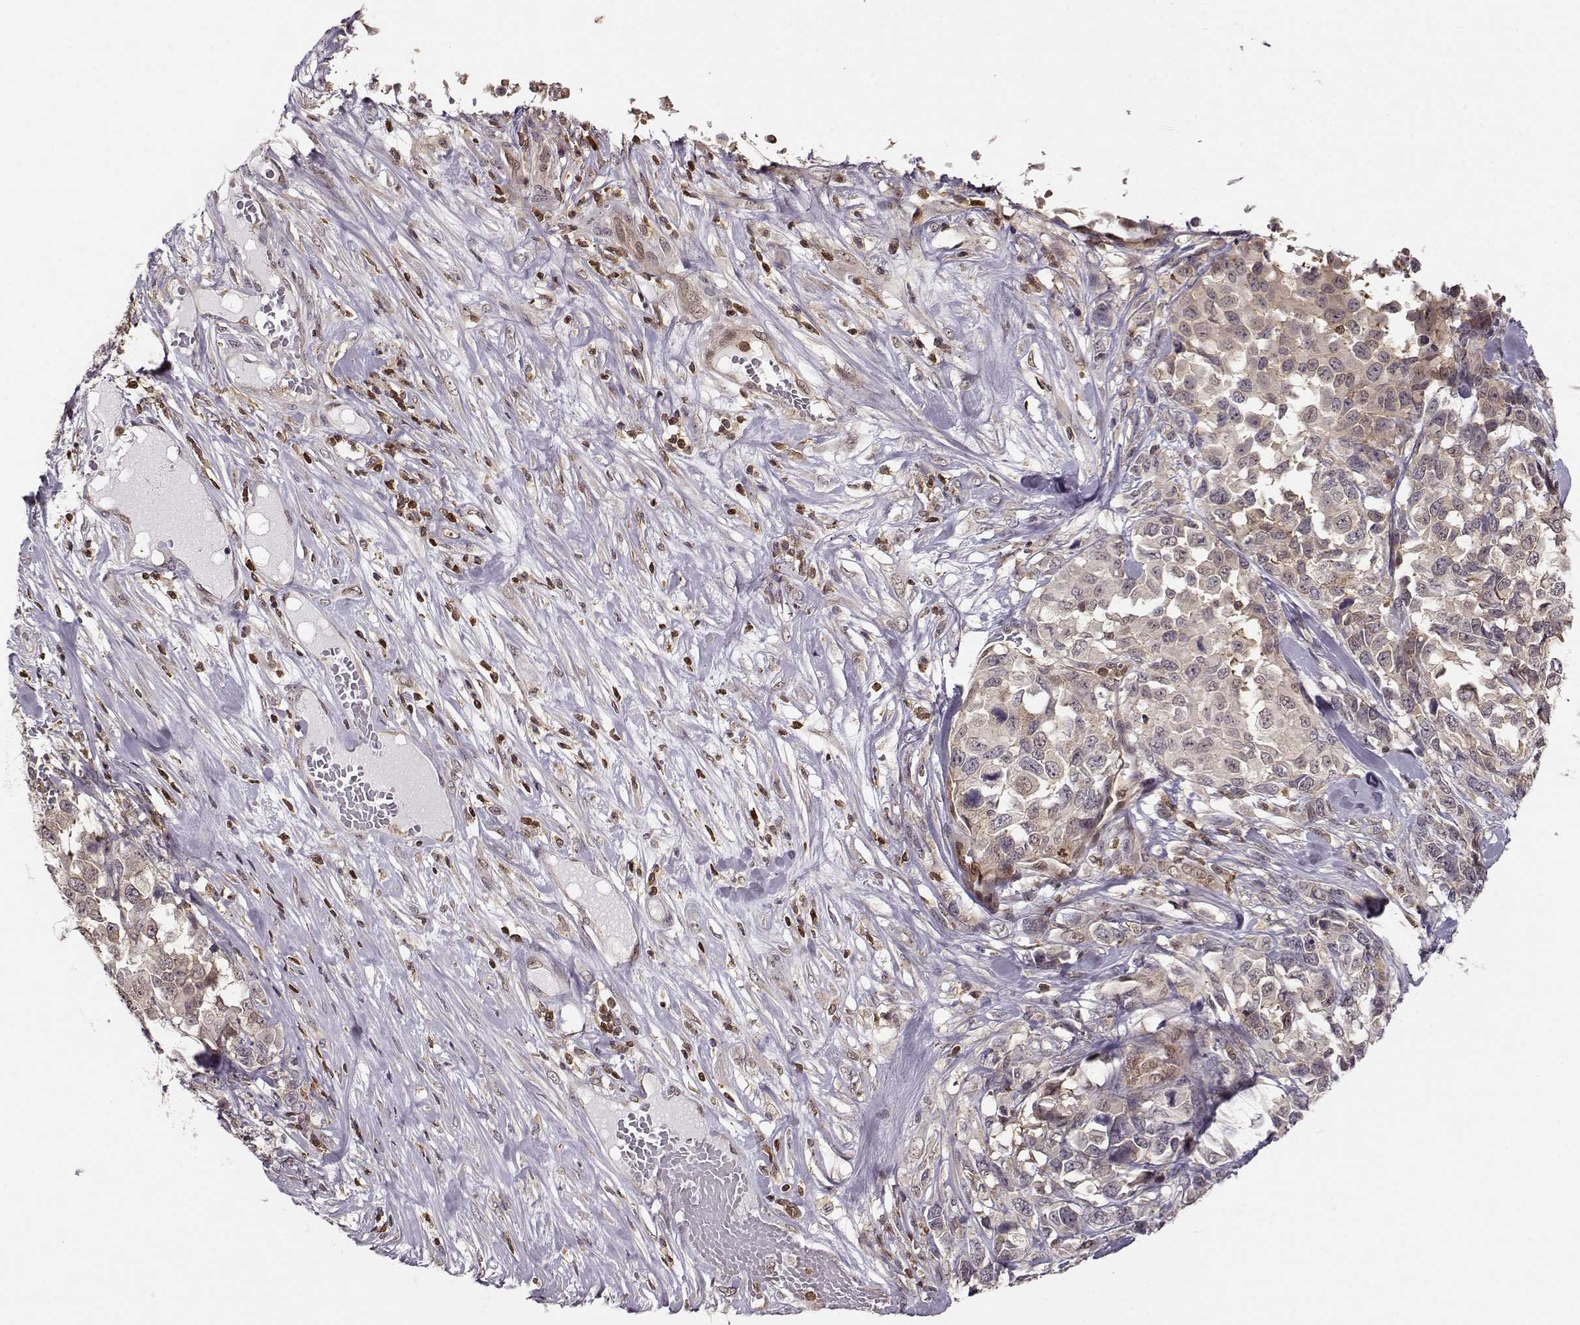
{"staining": {"intensity": "weak", "quantity": "<25%", "location": "cytoplasmic/membranous"}, "tissue": "melanoma", "cell_type": "Tumor cells", "image_type": "cancer", "snomed": [{"axis": "morphology", "description": "Malignant melanoma, Metastatic site"}, {"axis": "topography", "description": "Skin"}], "caption": "Melanoma stained for a protein using immunohistochemistry displays no expression tumor cells.", "gene": "MFSD1", "patient": {"sex": "male", "age": 84}}